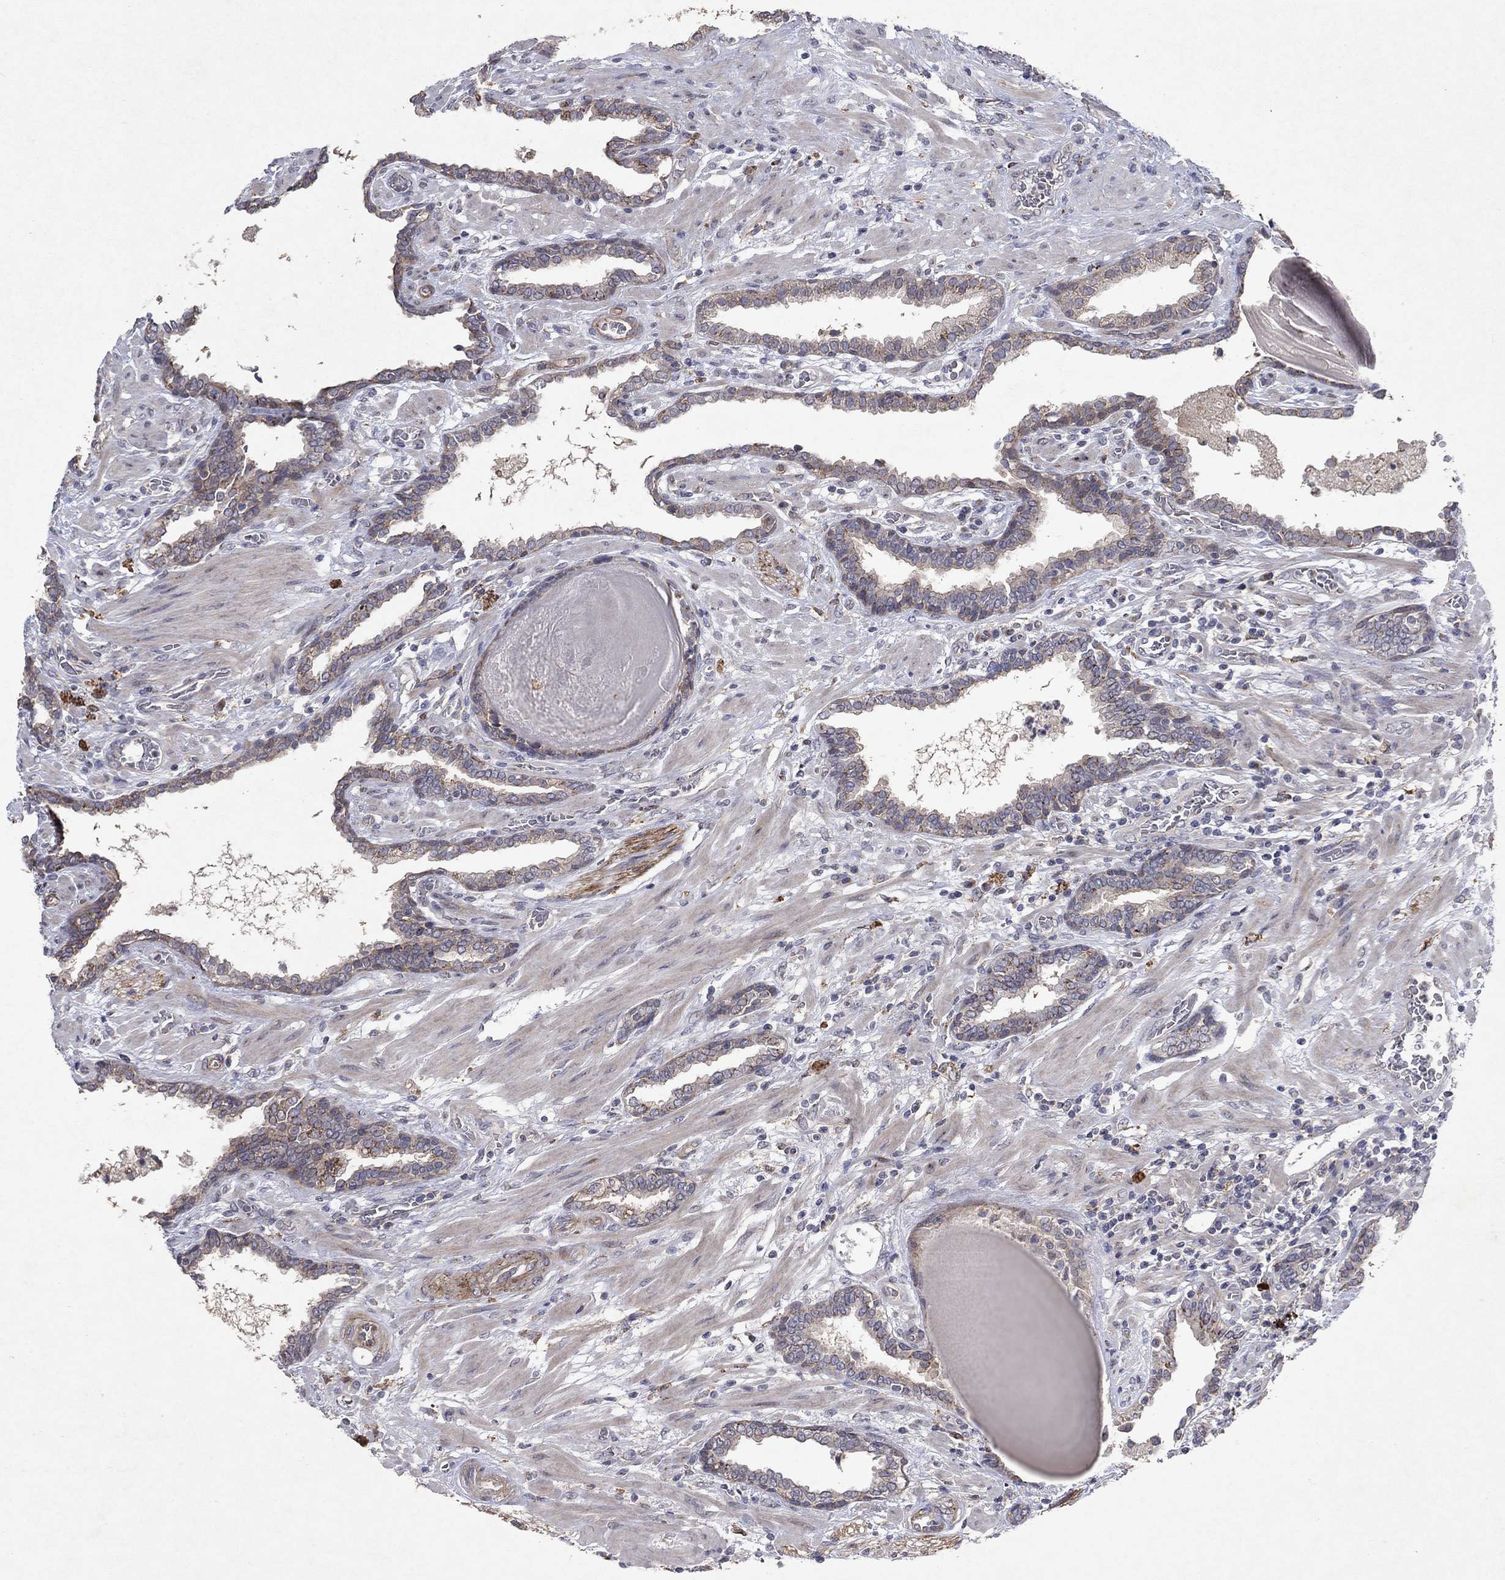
{"staining": {"intensity": "strong", "quantity": "25%-75%", "location": "cytoplasmic/membranous"}, "tissue": "prostate cancer", "cell_type": "Tumor cells", "image_type": "cancer", "snomed": [{"axis": "morphology", "description": "Adenocarcinoma, Low grade"}, {"axis": "topography", "description": "Prostate"}], "caption": "DAB immunohistochemical staining of prostate low-grade adenocarcinoma shows strong cytoplasmic/membranous protein positivity in about 25%-75% of tumor cells. (Brightfield microscopy of DAB IHC at high magnification).", "gene": "FRG1", "patient": {"sex": "male", "age": 69}}